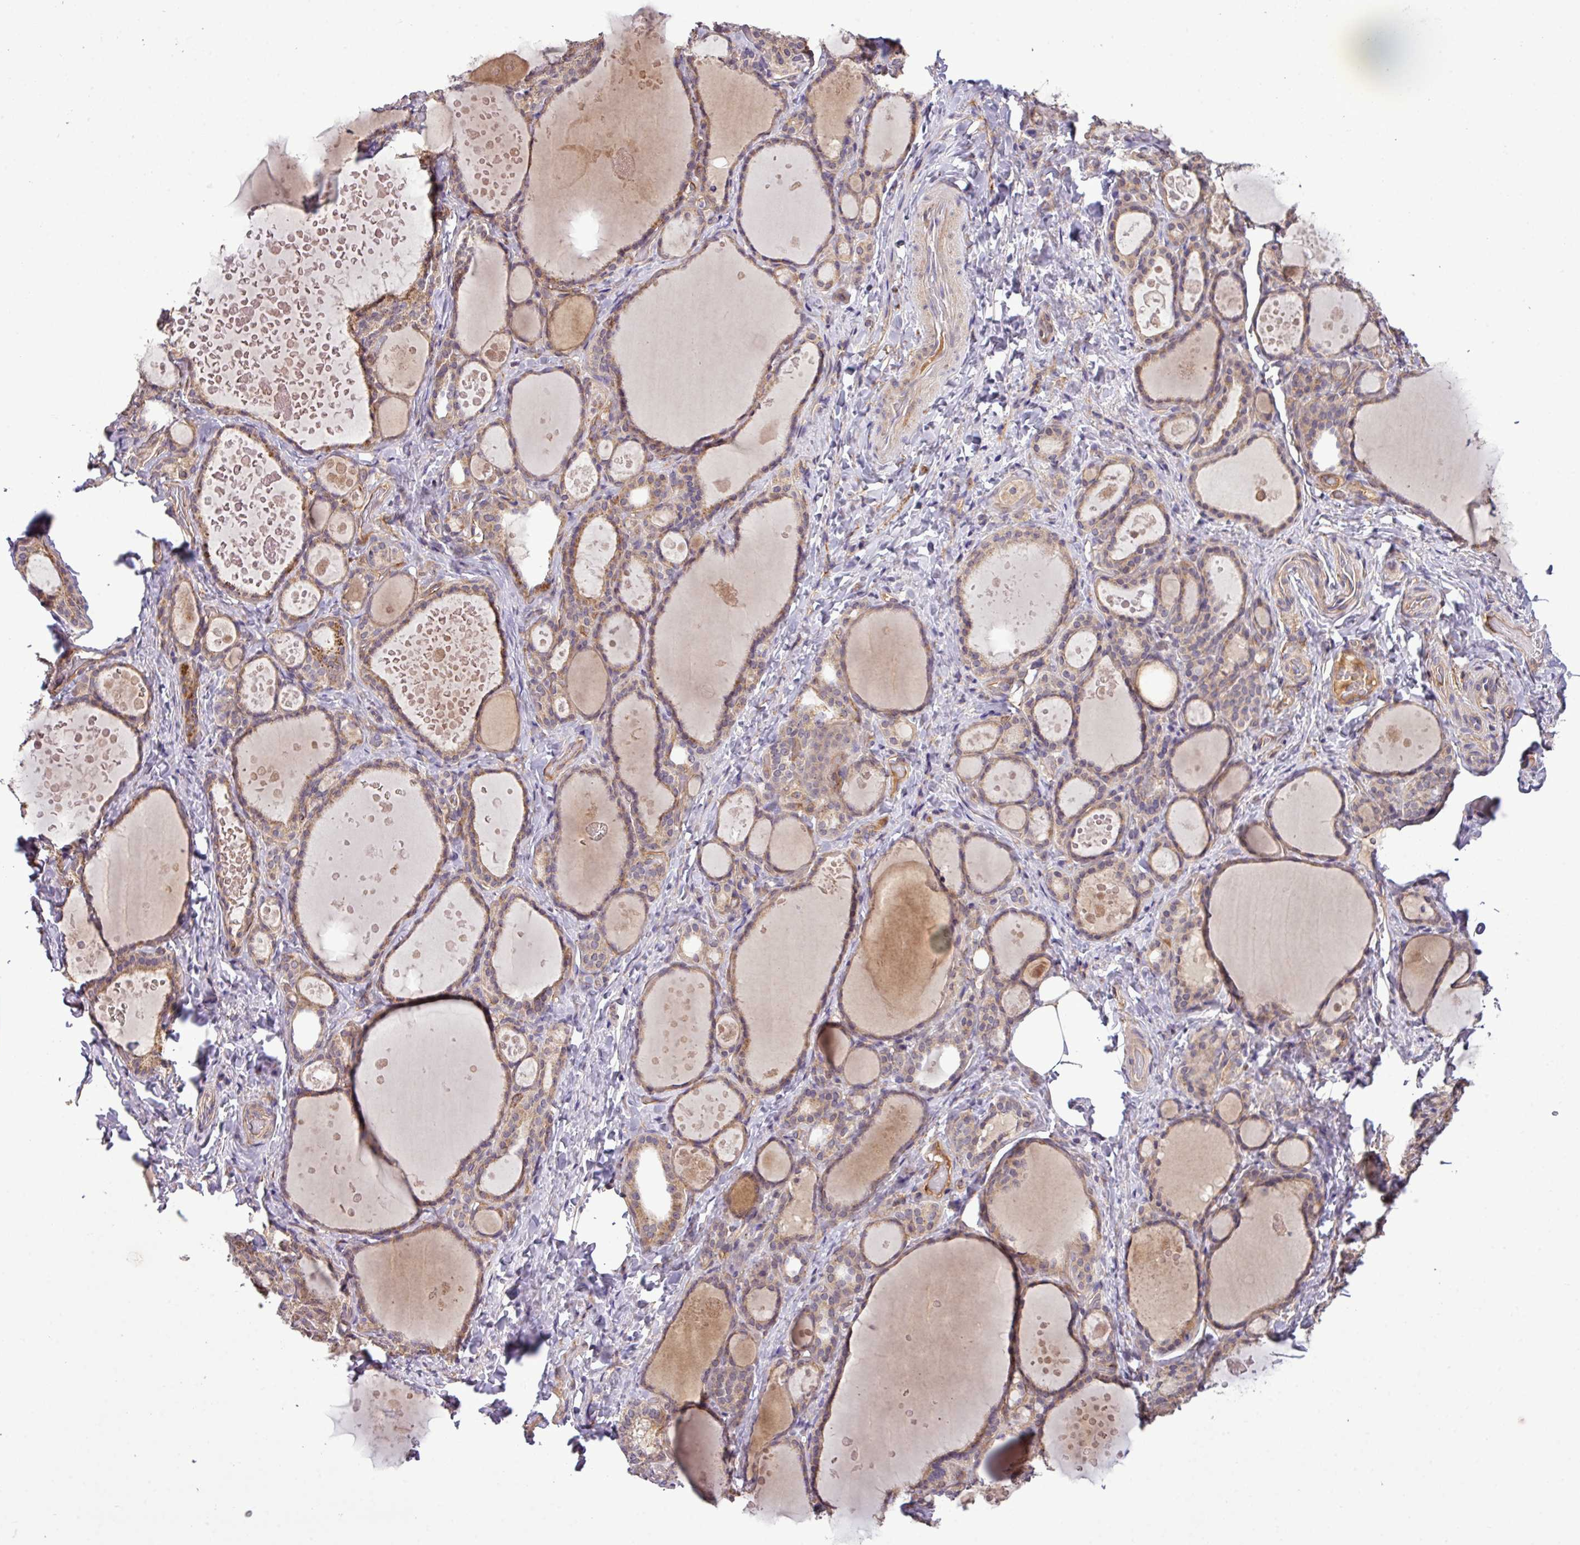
{"staining": {"intensity": "moderate", "quantity": ">75%", "location": "cytoplasmic/membranous"}, "tissue": "thyroid gland", "cell_type": "Glandular cells", "image_type": "normal", "snomed": [{"axis": "morphology", "description": "Normal tissue, NOS"}, {"axis": "topography", "description": "Thyroid gland"}], "caption": "Moderate cytoplasmic/membranous protein staining is identified in about >75% of glandular cells in thyroid gland. The staining was performed using DAB, with brown indicating positive protein expression. Nuclei are stained blue with hematoxylin.", "gene": "XIAP", "patient": {"sex": "female", "age": 46}}